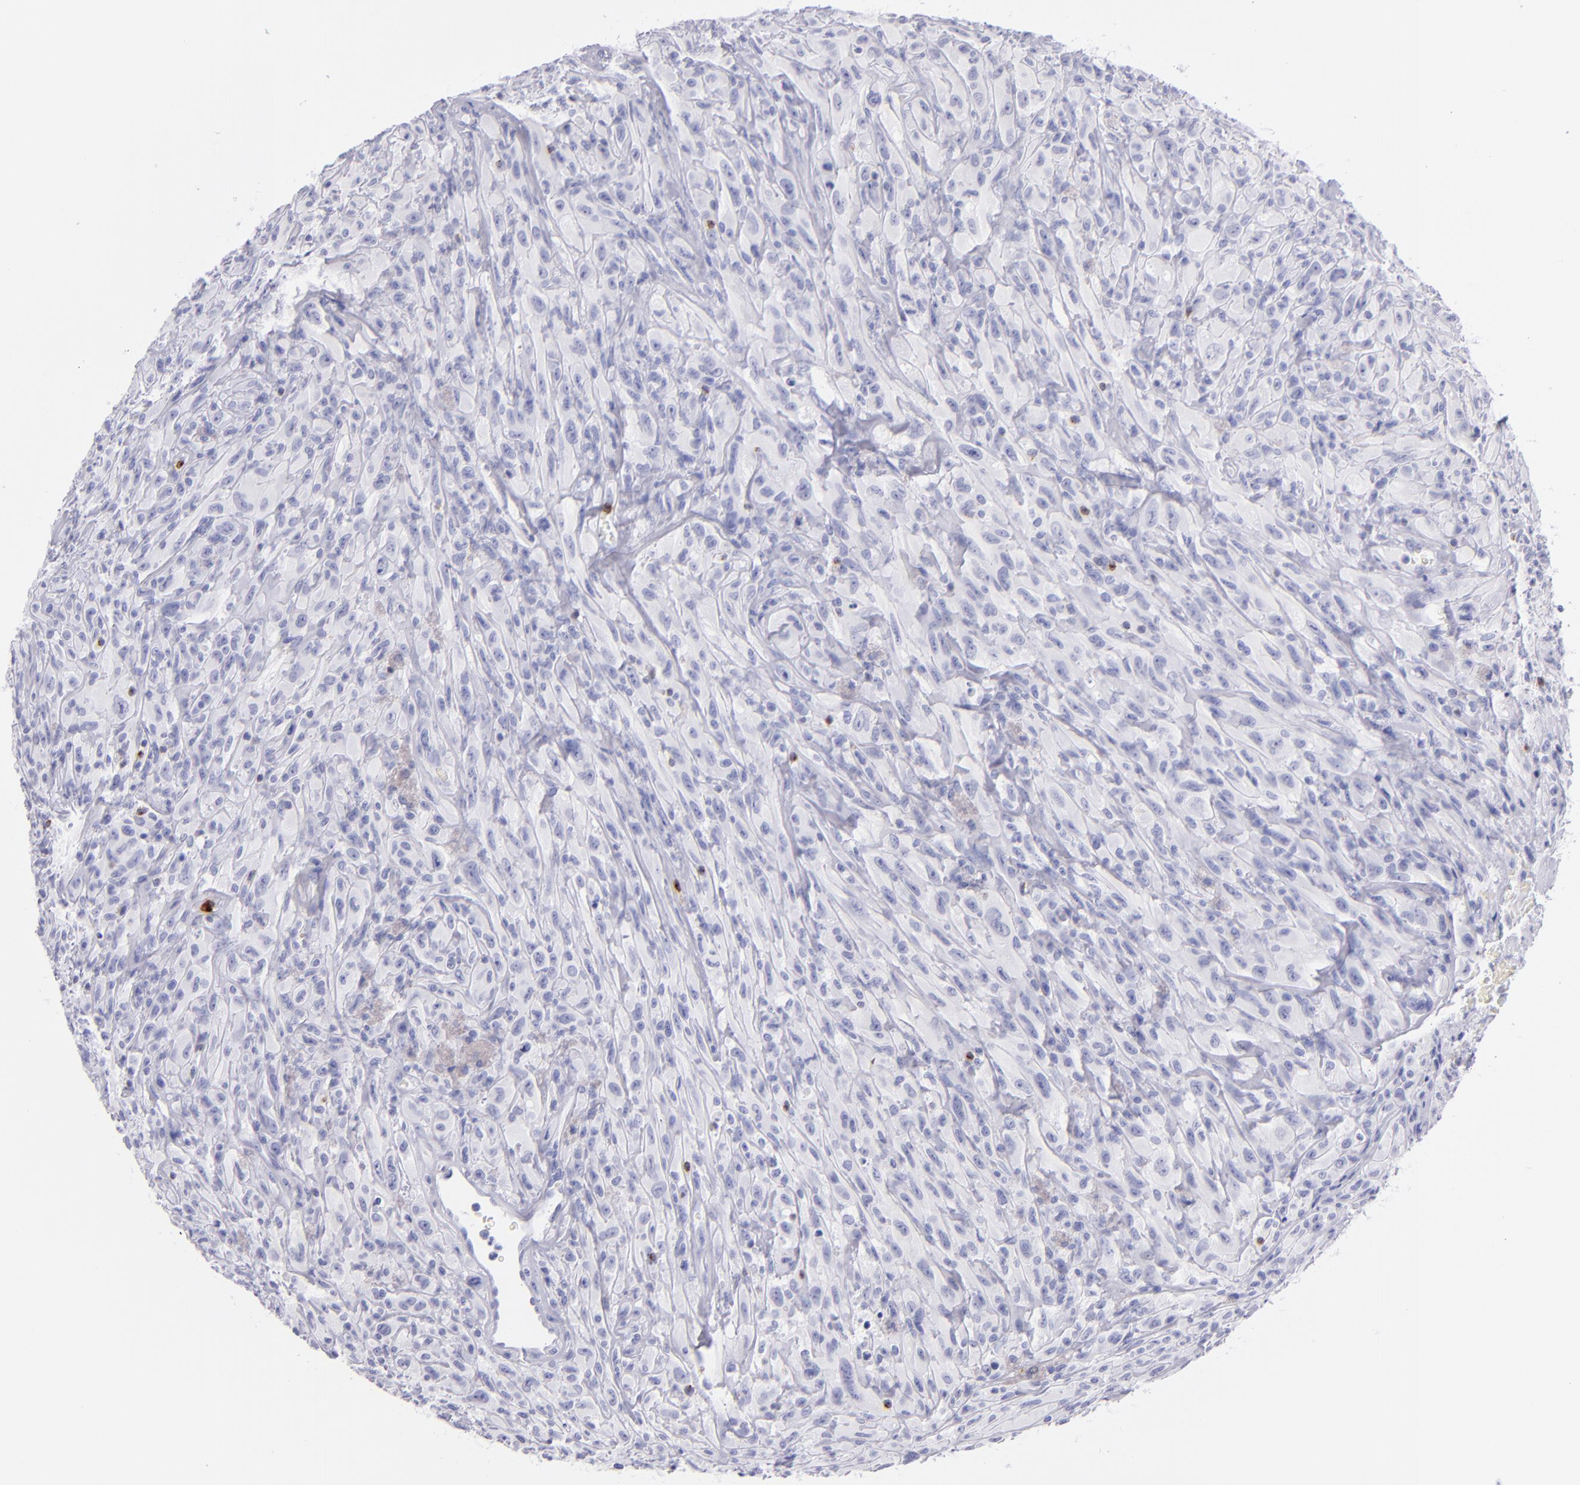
{"staining": {"intensity": "negative", "quantity": "none", "location": "none"}, "tissue": "glioma", "cell_type": "Tumor cells", "image_type": "cancer", "snomed": [{"axis": "morphology", "description": "Glioma, malignant, High grade"}, {"axis": "topography", "description": "Brain"}], "caption": "Immunohistochemistry of human glioma exhibits no expression in tumor cells.", "gene": "PRF1", "patient": {"sex": "male", "age": 48}}